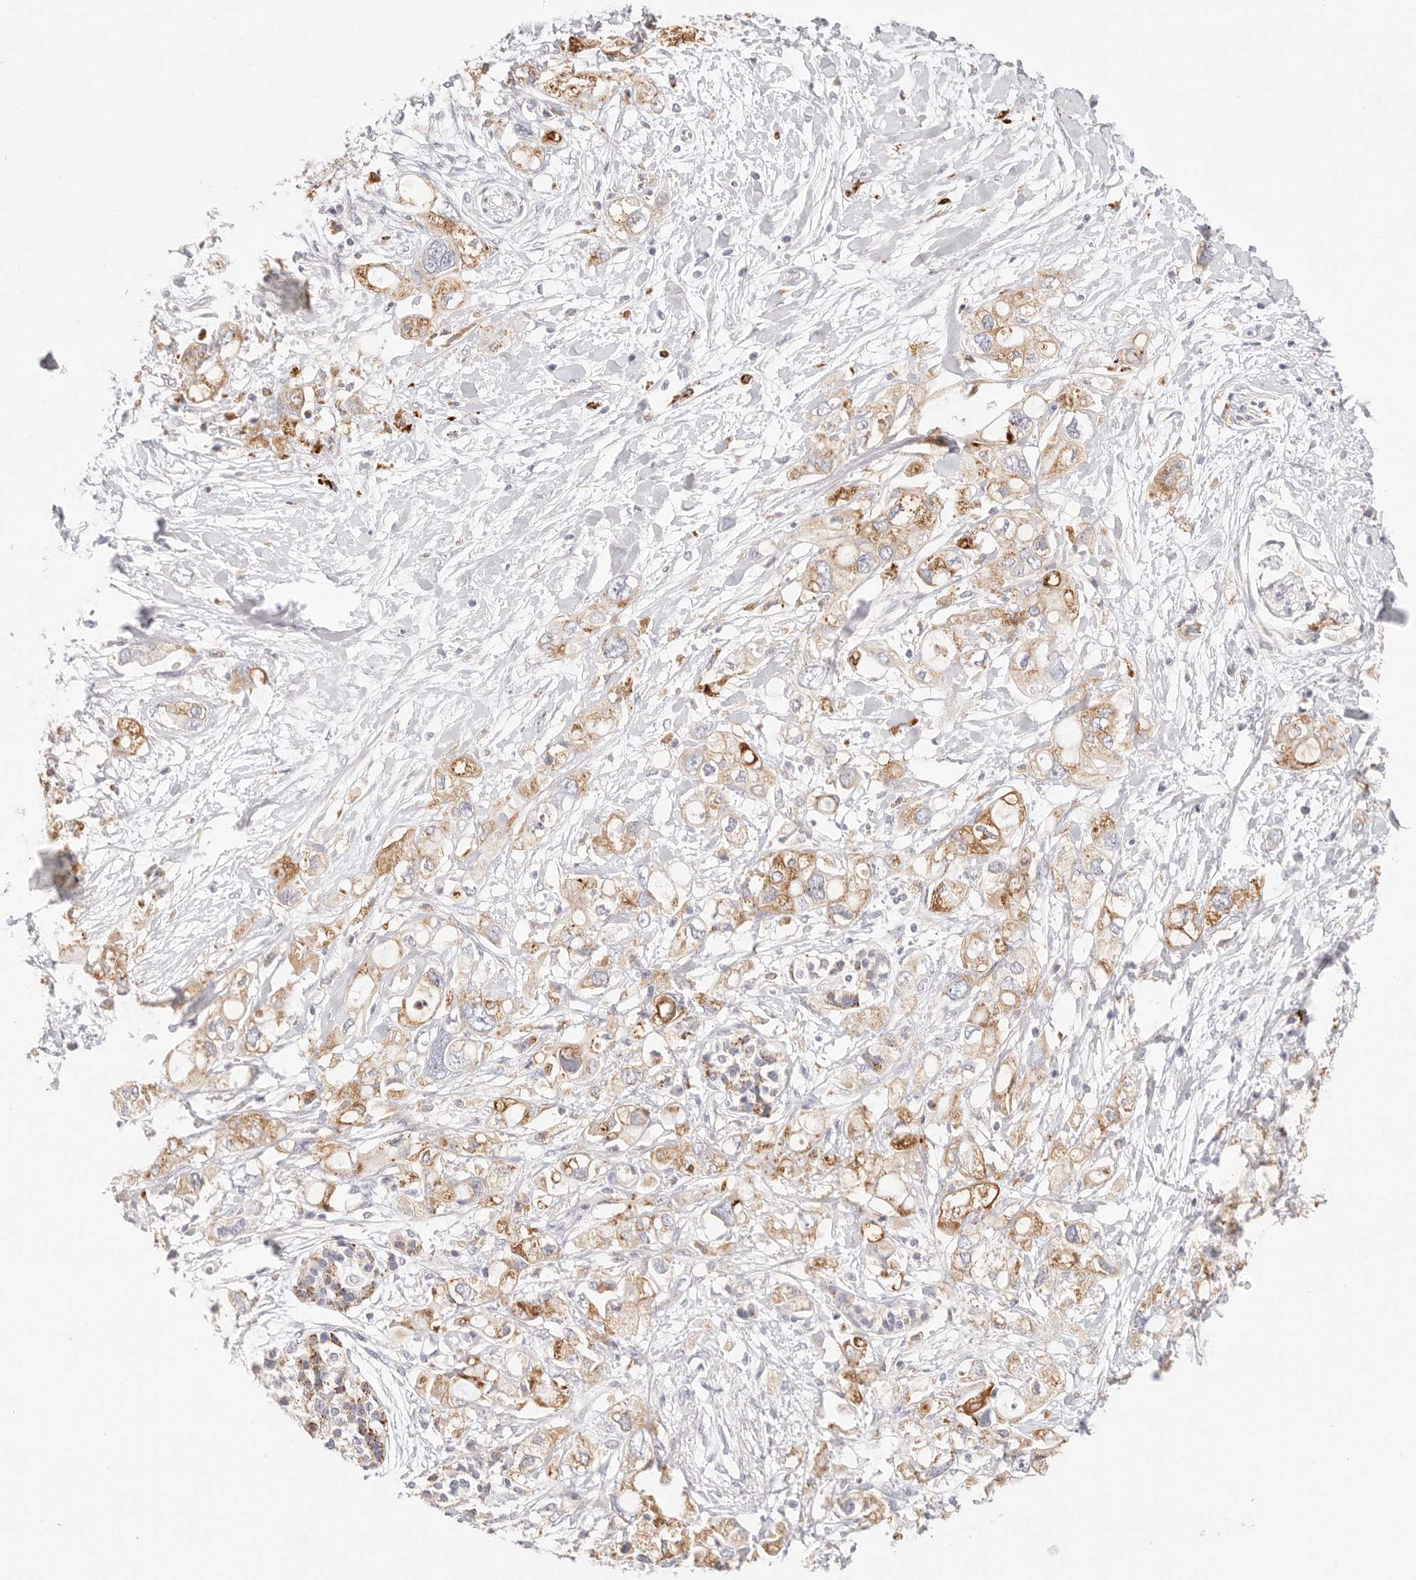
{"staining": {"intensity": "moderate", "quantity": "25%-75%", "location": "cytoplasmic/membranous"}, "tissue": "pancreatic cancer", "cell_type": "Tumor cells", "image_type": "cancer", "snomed": [{"axis": "morphology", "description": "Adenocarcinoma, NOS"}, {"axis": "topography", "description": "Pancreas"}], "caption": "A medium amount of moderate cytoplasmic/membranous expression is present in approximately 25%-75% of tumor cells in pancreatic adenocarcinoma tissue. The protein is shown in brown color, while the nuclei are stained blue.", "gene": "STKLD1", "patient": {"sex": "female", "age": 56}}